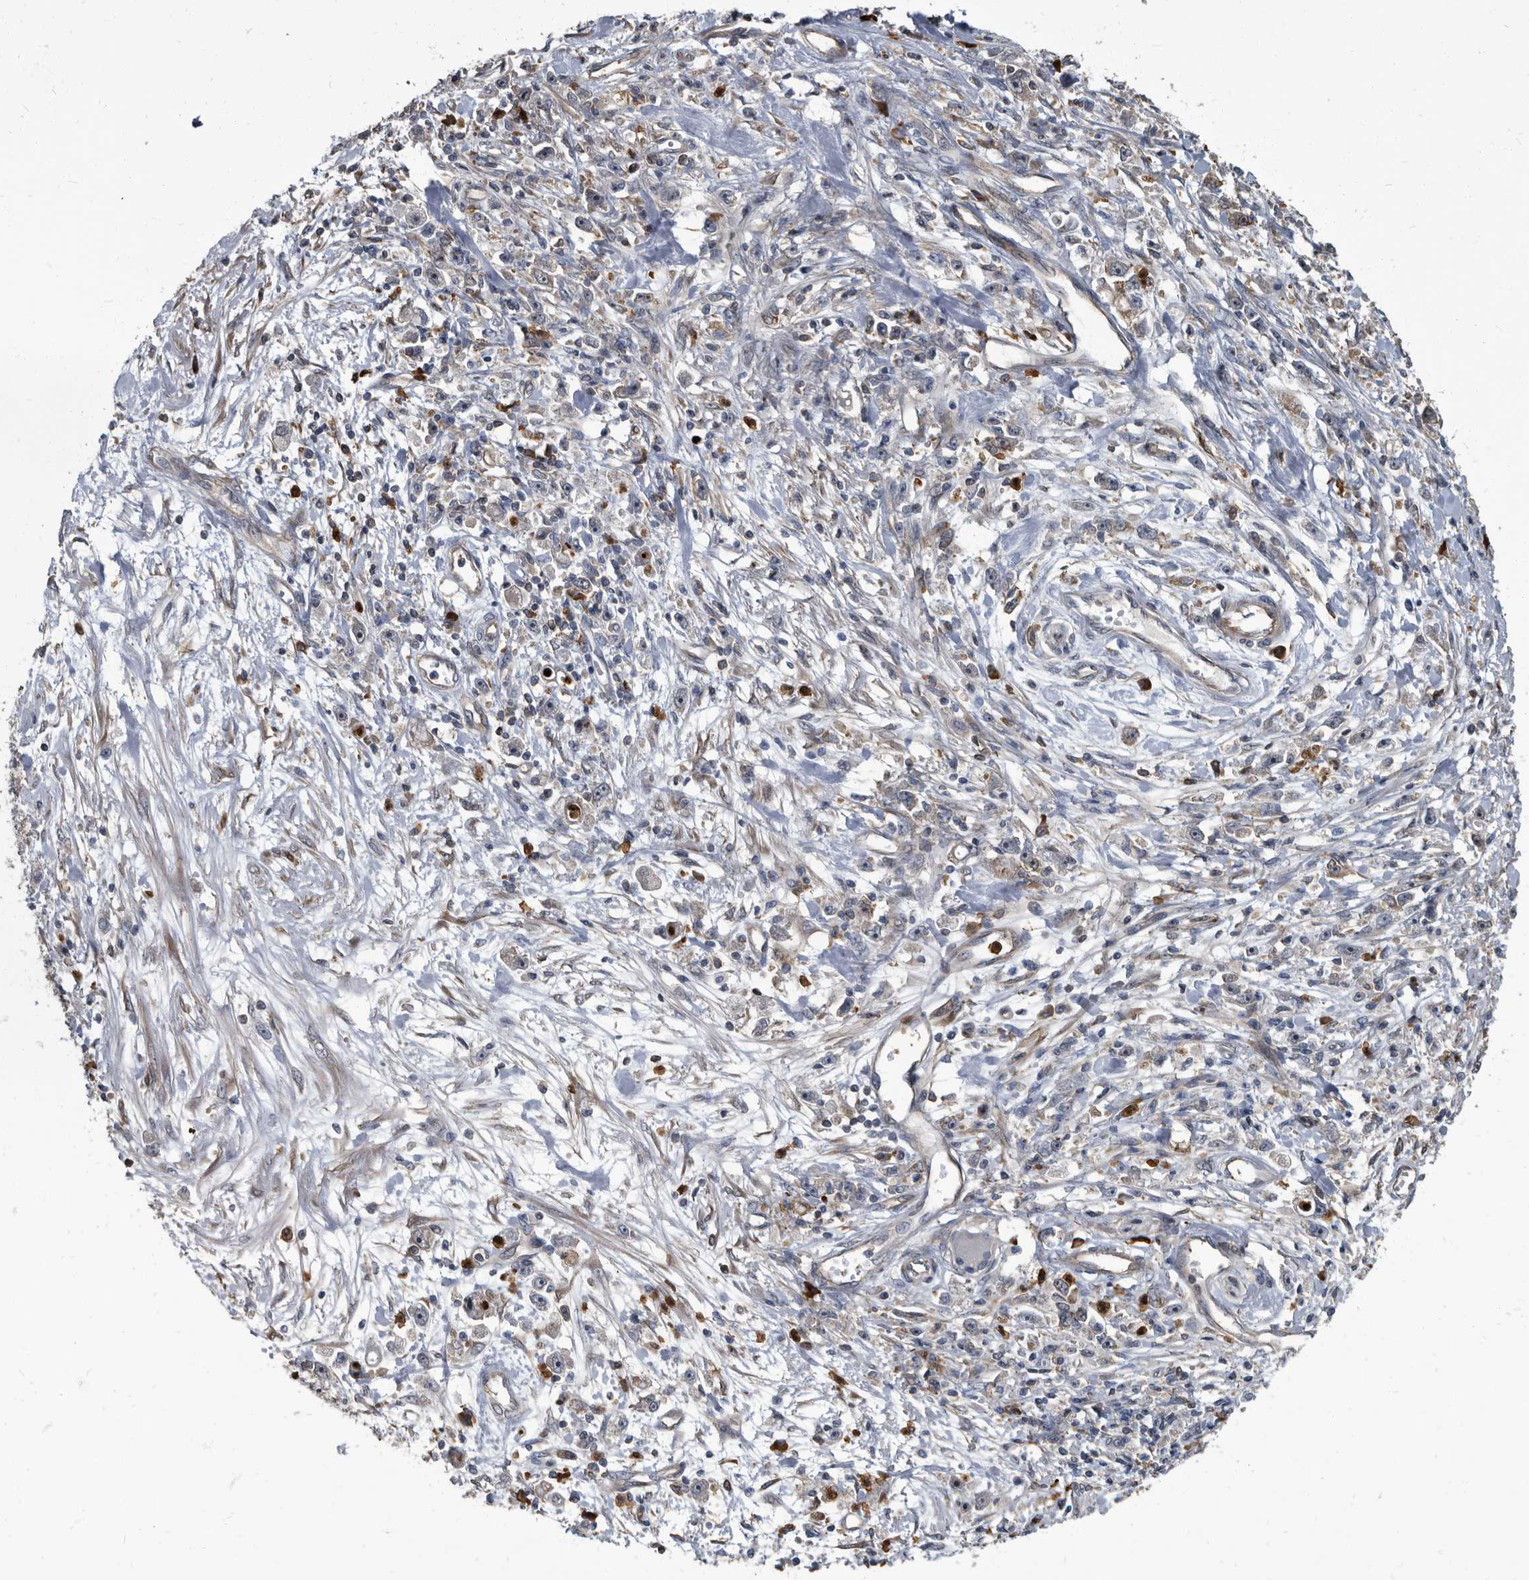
{"staining": {"intensity": "negative", "quantity": "none", "location": "none"}, "tissue": "stomach cancer", "cell_type": "Tumor cells", "image_type": "cancer", "snomed": [{"axis": "morphology", "description": "Adenocarcinoma, NOS"}, {"axis": "topography", "description": "Stomach"}], "caption": "Immunohistochemistry of stomach adenocarcinoma reveals no staining in tumor cells.", "gene": "CDV3", "patient": {"sex": "female", "age": 59}}